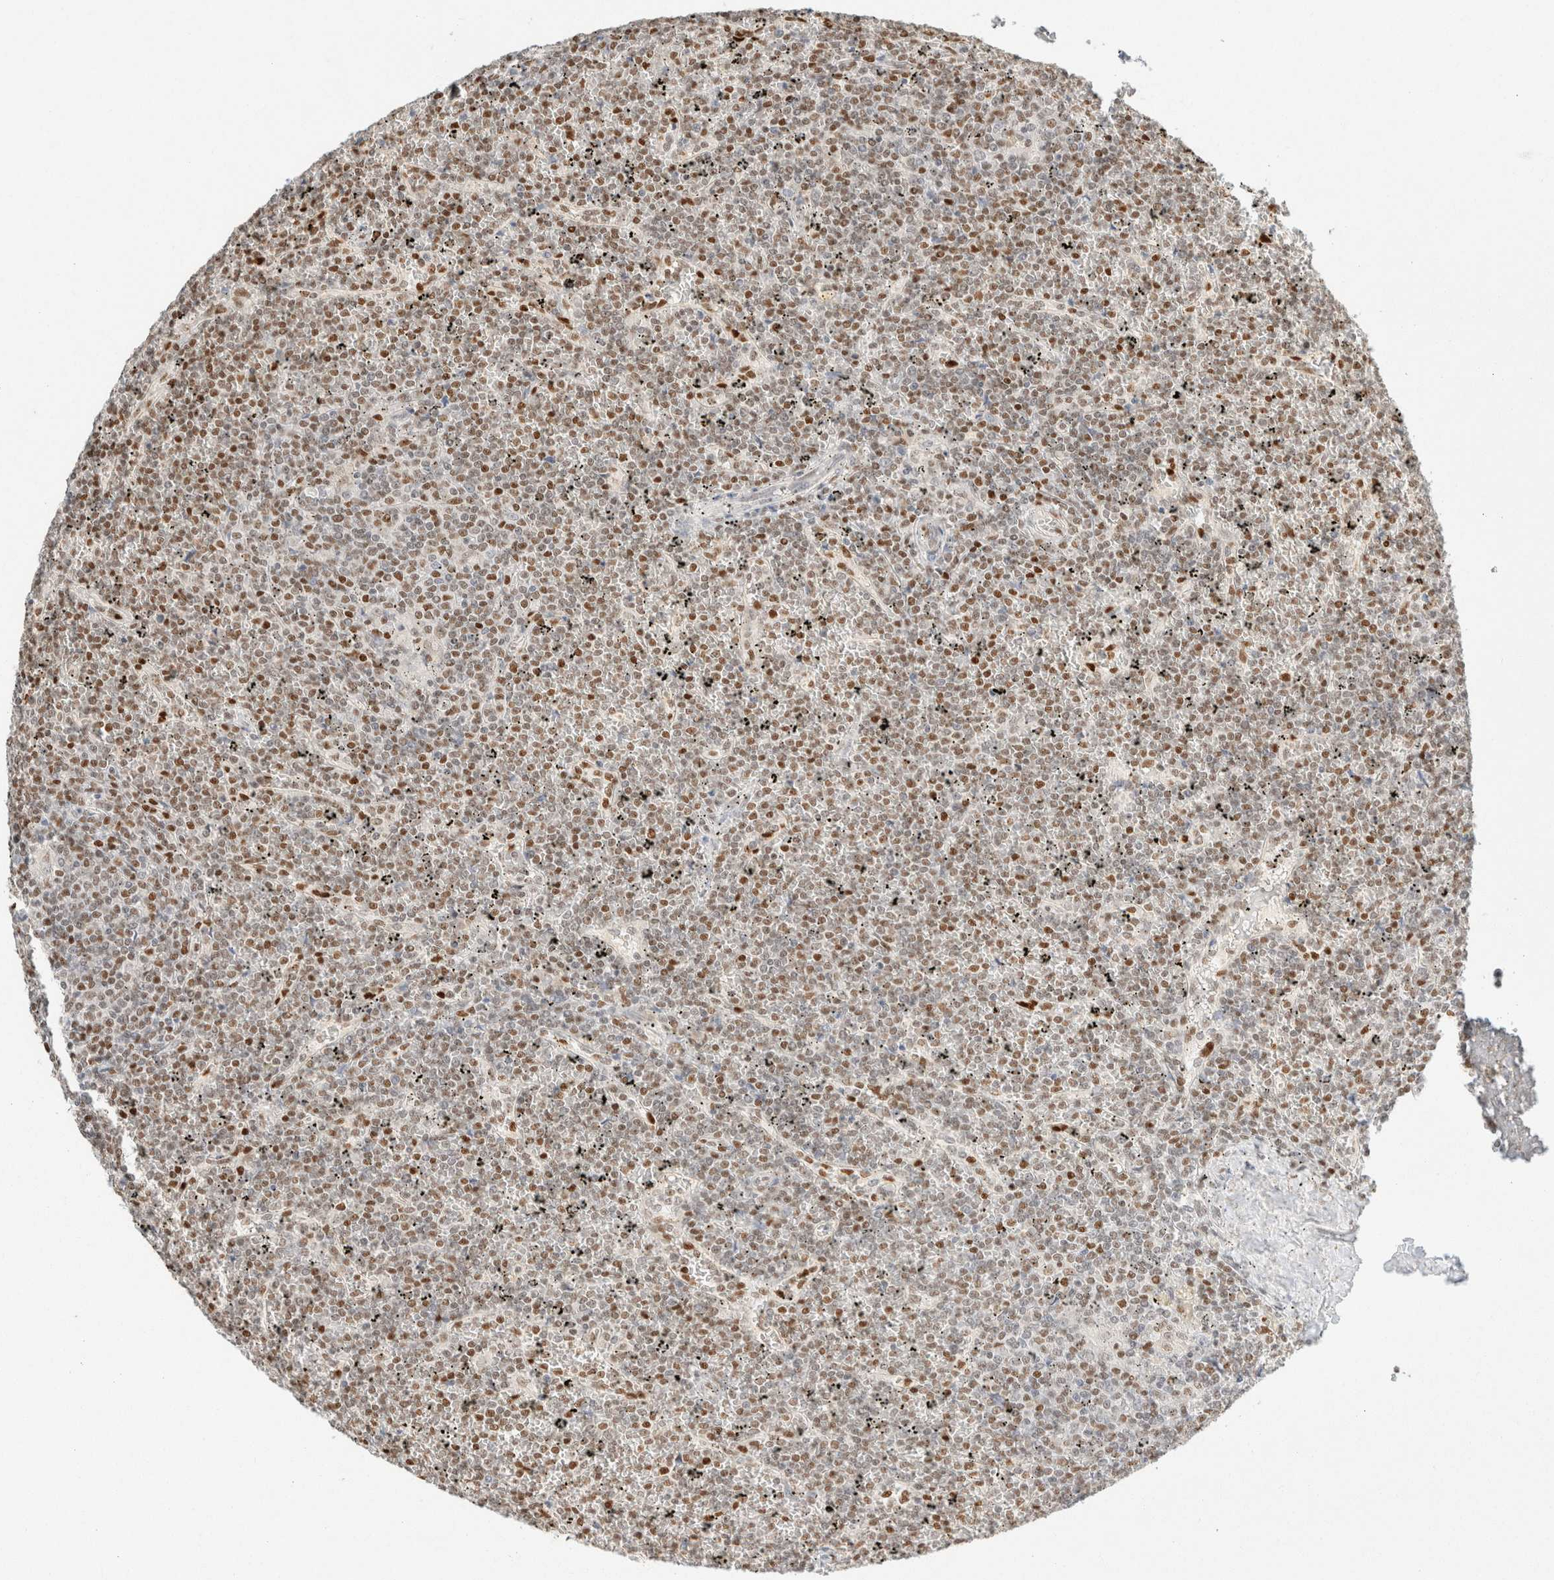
{"staining": {"intensity": "weak", "quantity": ">75%", "location": "nuclear"}, "tissue": "lymphoma", "cell_type": "Tumor cells", "image_type": "cancer", "snomed": [{"axis": "morphology", "description": "Malignant lymphoma, non-Hodgkin's type, Low grade"}, {"axis": "topography", "description": "Spleen"}], "caption": "Malignant lymphoma, non-Hodgkin's type (low-grade) stained with immunohistochemistry exhibits weak nuclear expression in about >75% of tumor cells.", "gene": "DDB2", "patient": {"sex": "female", "age": 19}}